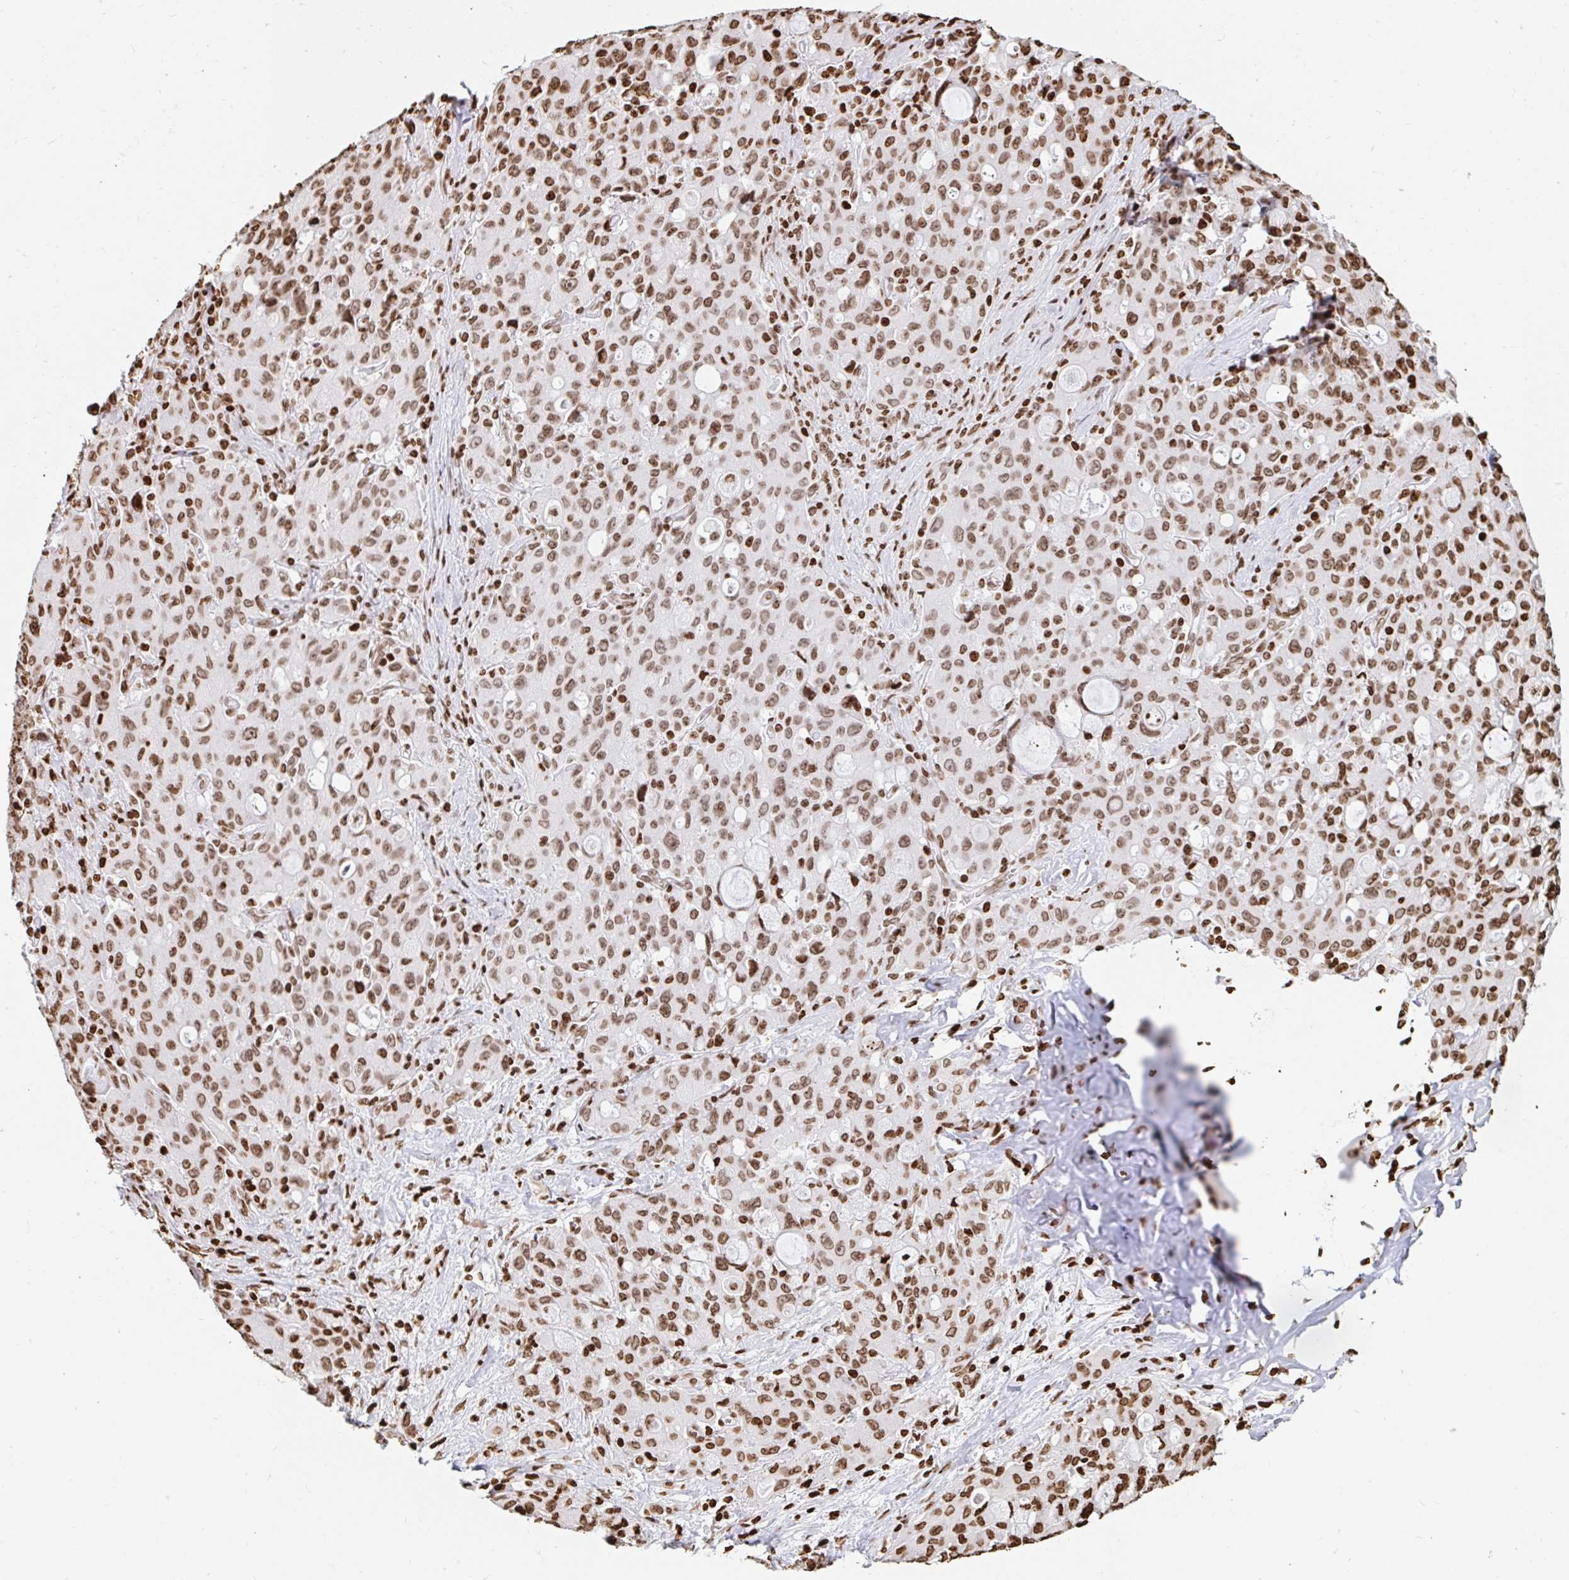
{"staining": {"intensity": "moderate", "quantity": ">75%", "location": "nuclear"}, "tissue": "lung cancer", "cell_type": "Tumor cells", "image_type": "cancer", "snomed": [{"axis": "morphology", "description": "Adenocarcinoma, NOS"}, {"axis": "topography", "description": "Lung"}], "caption": "Immunohistochemical staining of human lung adenocarcinoma demonstrates moderate nuclear protein expression in approximately >75% of tumor cells. (IHC, brightfield microscopy, high magnification).", "gene": "H2BC5", "patient": {"sex": "female", "age": 44}}